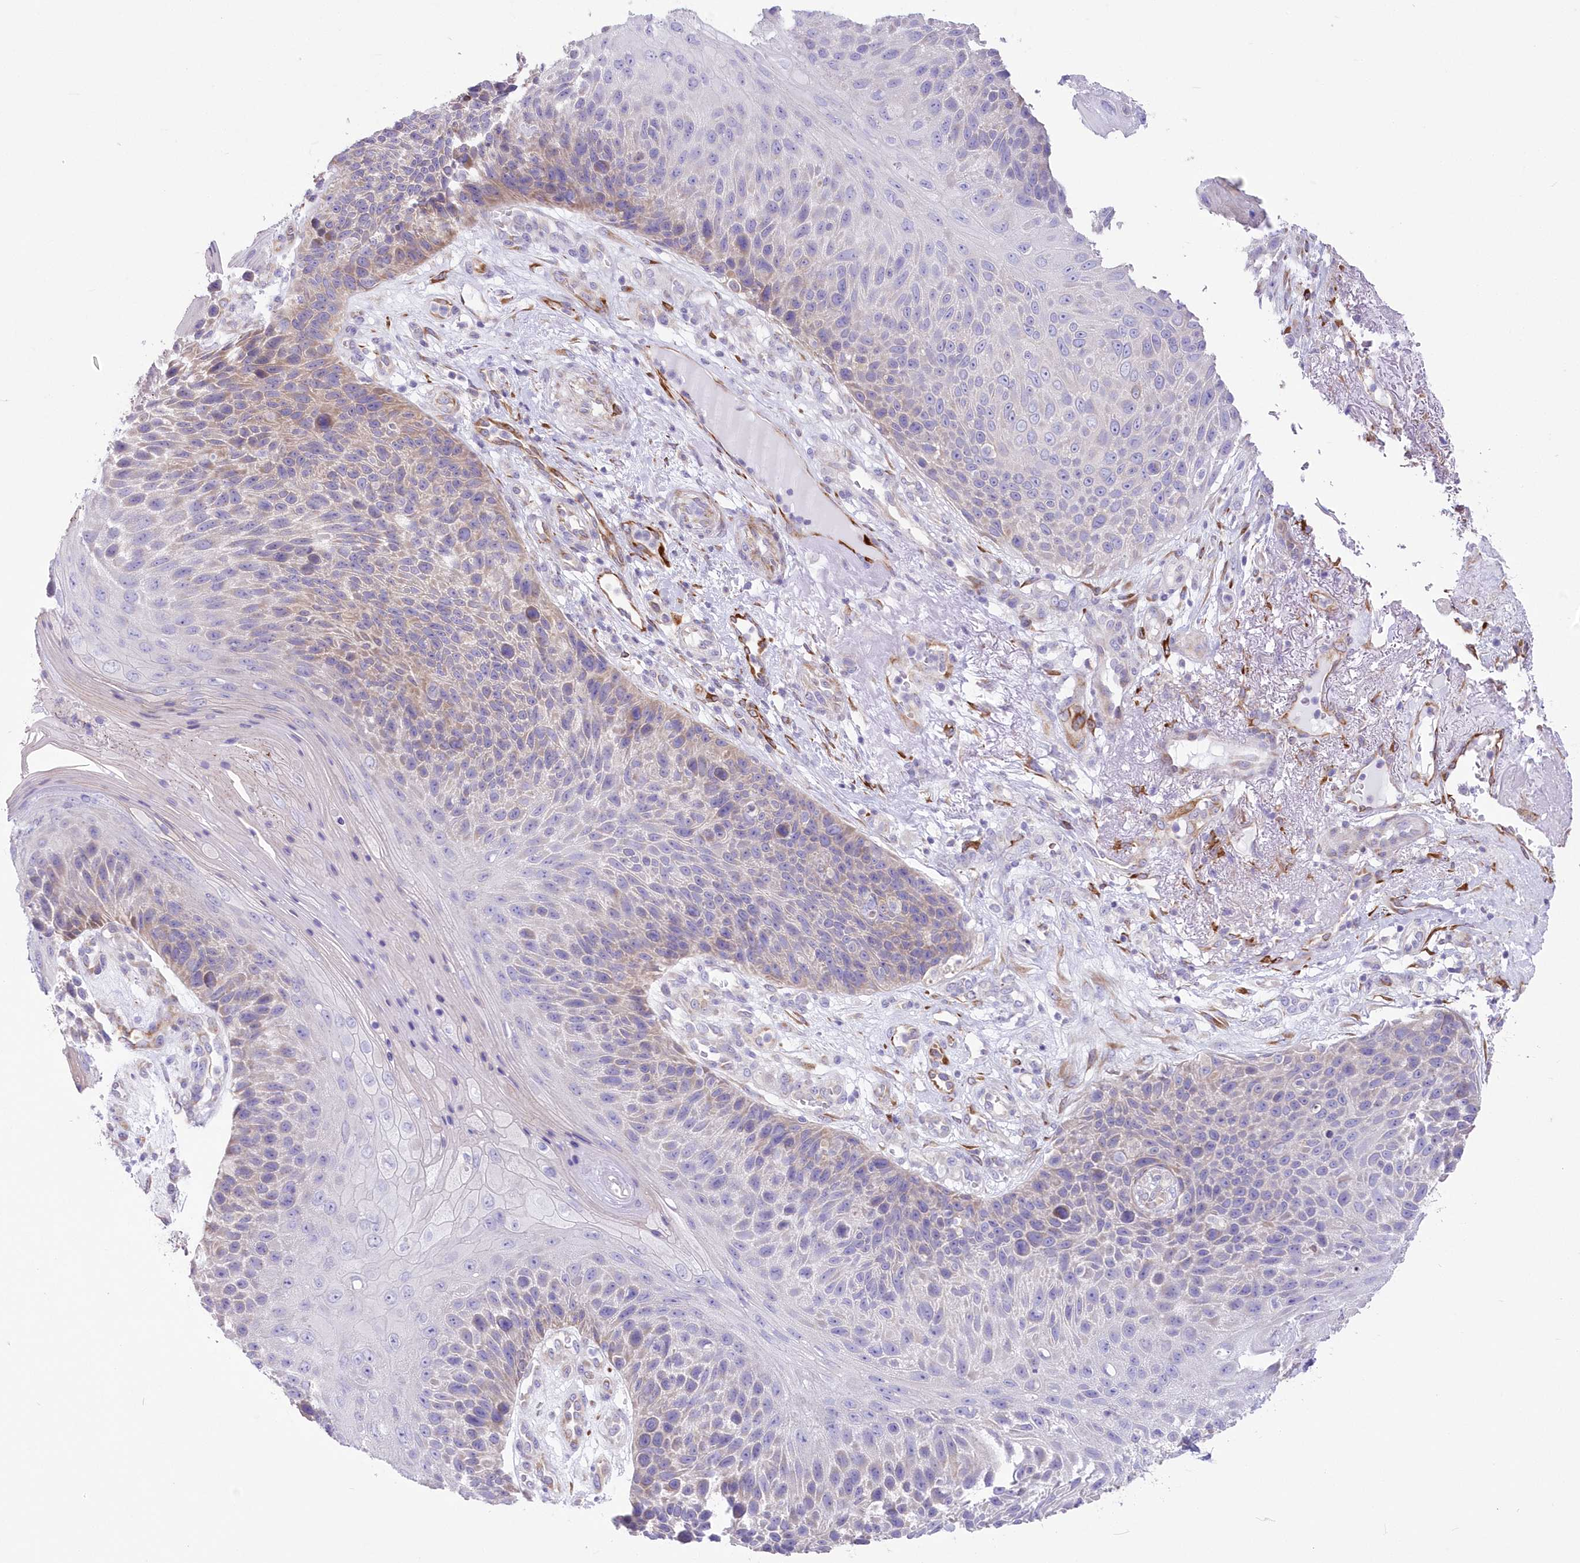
{"staining": {"intensity": "negative", "quantity": "none", "location": "none"}, "tissue": "skin cancer", "cell_type": "Tumor cells", "image_type": "cancer", "snomed": [{"axis": "morphology", "description": "Squamous cell carcinoma, NOS"}, {"axis": "topography", "description": "Skin"}], "caption": "Immunohistochemistry histopathology image of neoplastic tissue: human skin cancer (squamous cell carcinoma) stained with DAB (3,3'-diaminobenzidine) demonstrates no significant protein expression in tumor cells.", "gene": "YTHDC2", "patient": {"sex": "female", "age": 88}}